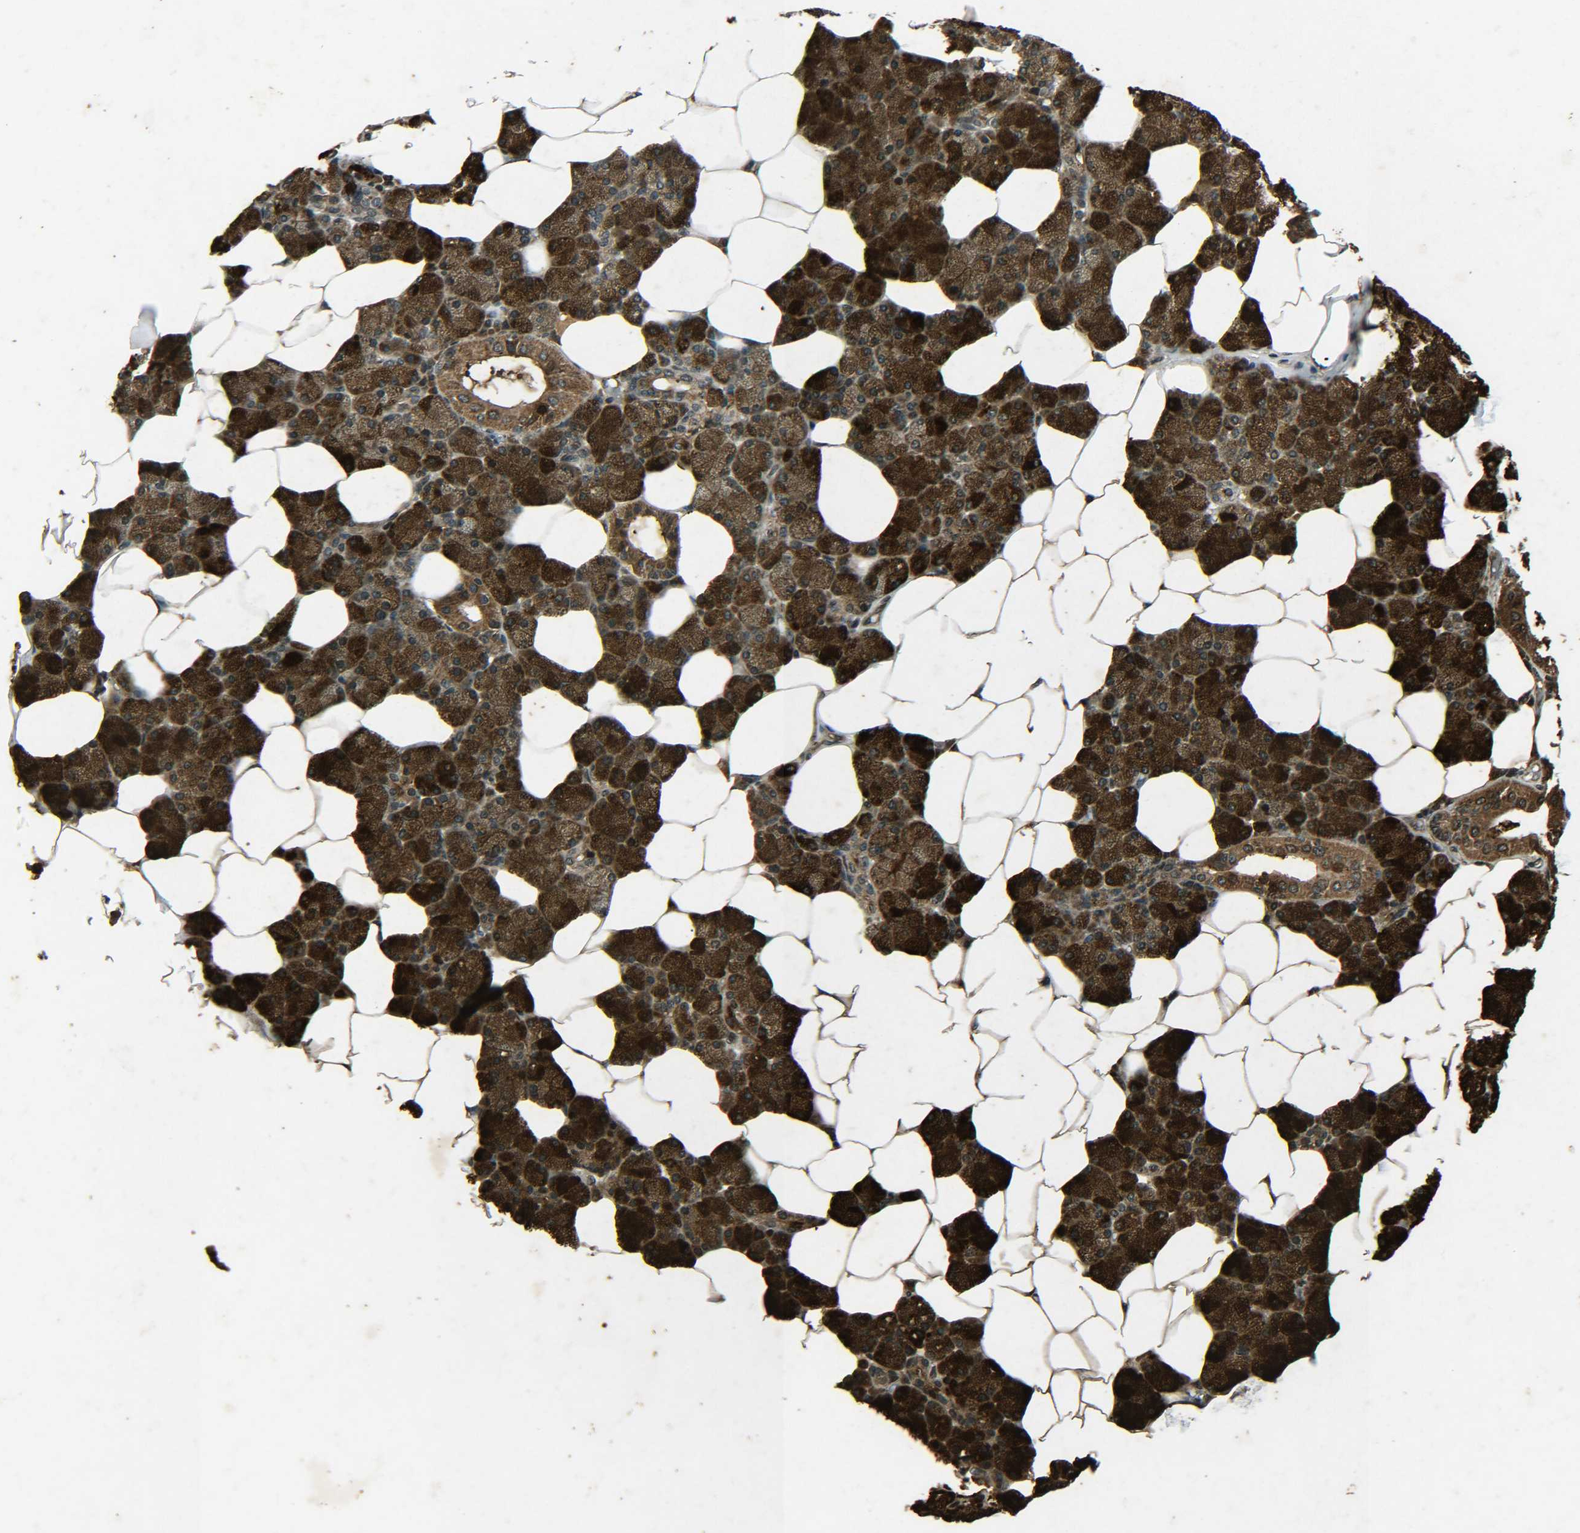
{"staining": {"intensity": "strong", "quantity": ">75%", "location": "cytoplasmic/membranous"}, "tissue": "salivary gland", "cell_type": "Glandular cells", "image_type": "normal", "snomed": [{"axis": "morphology", "description": "Normal tissue, NOS"}, {"axis": "topography", "description": "Salivary gland"}], "caption": "This histopathology image demonstrates immunohistochemistry (IHC) staining of unremarkable human salivary gland, with high strong cytoplasmic/membranous positivity in approximately >75% of glandular cells.", "gene": "PLK2", "patient": {"sex": "male", "age": 62}}